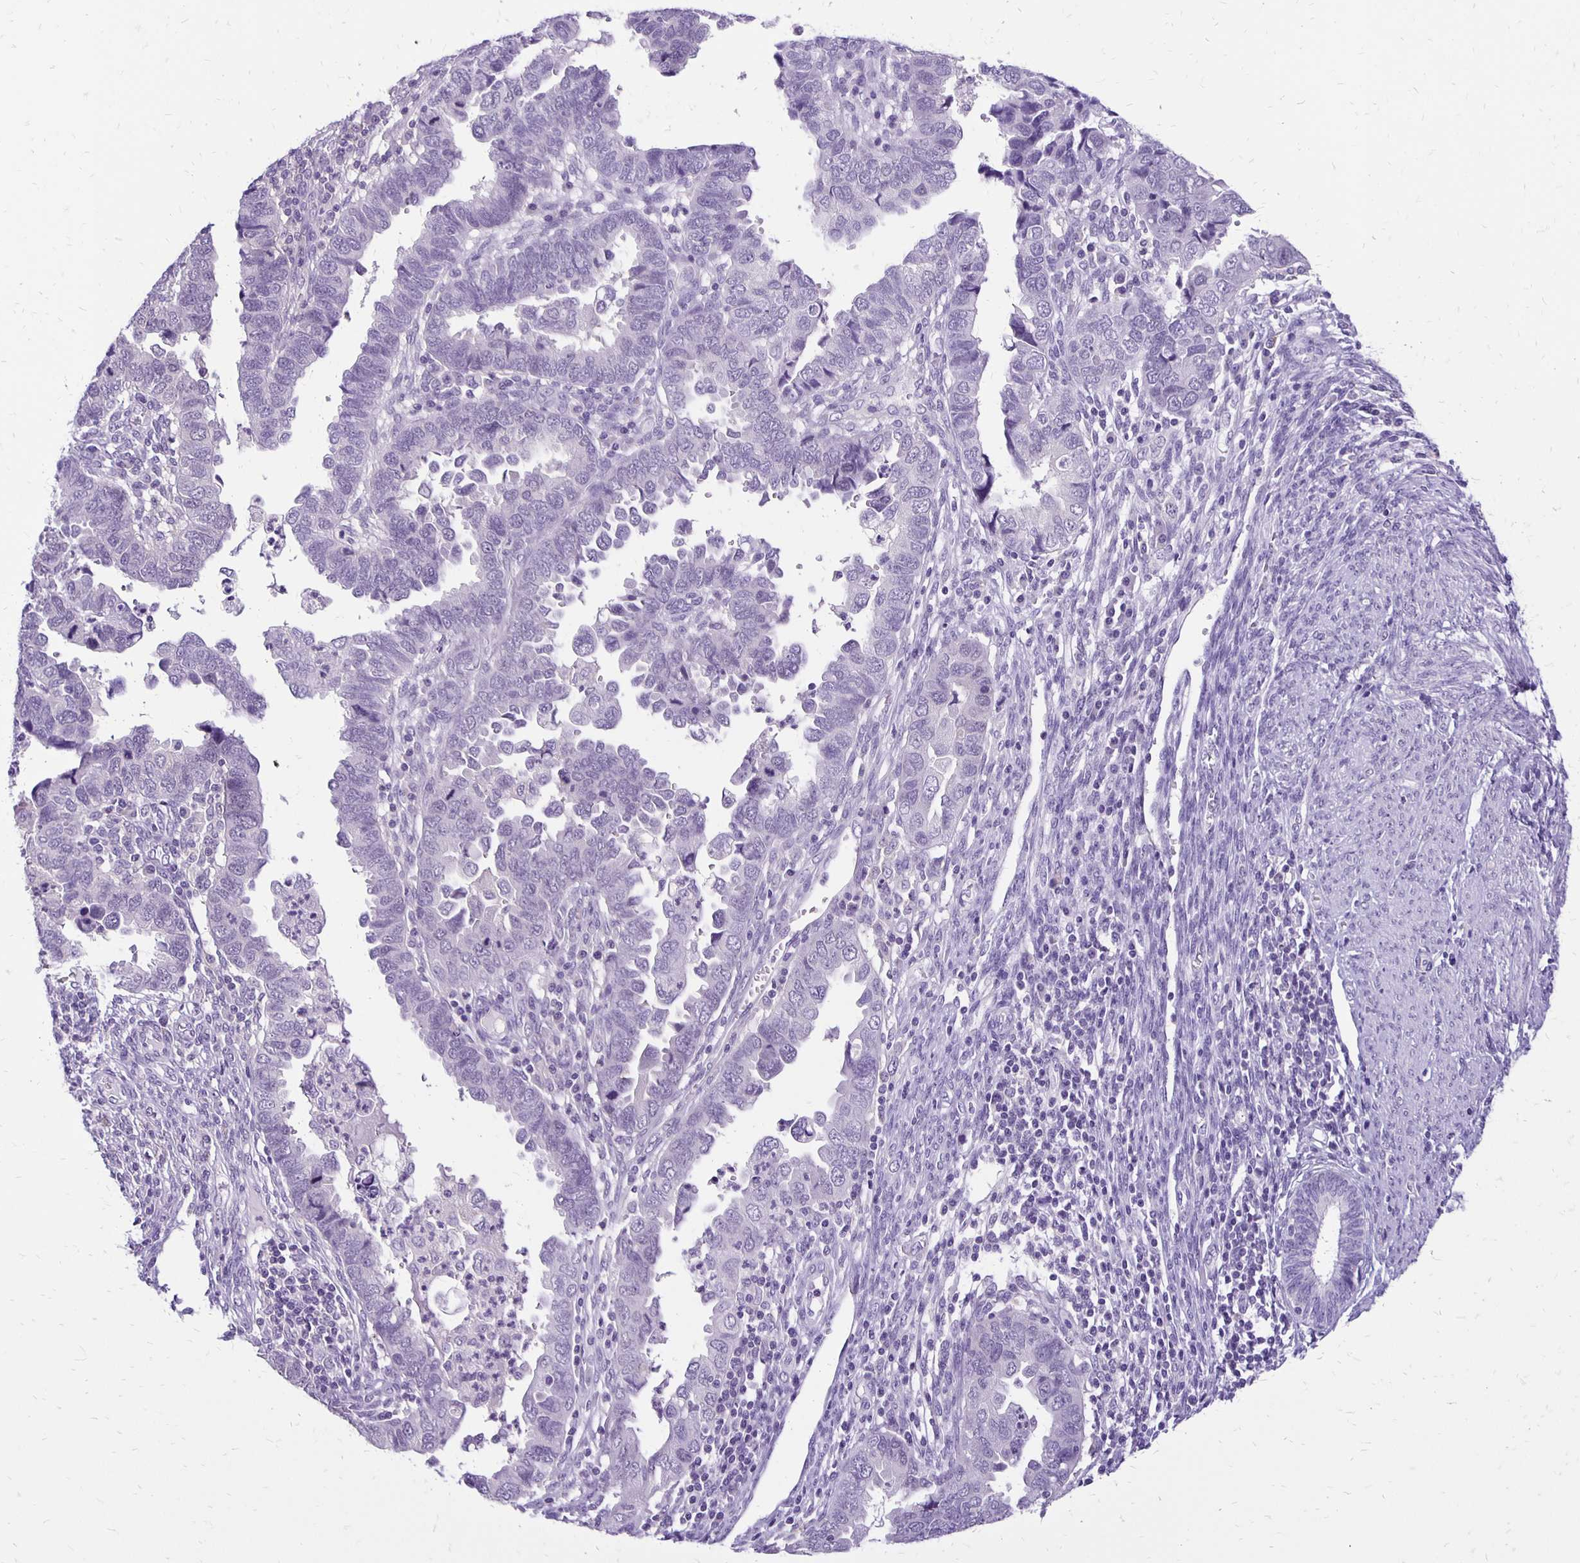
{"staining": {"intensity": "negative", "quantity": "none", "location": "none"}, "tissue": "endometrial cancer", "cell_type": "Tumor cells", "image_type": "cancer", "snomed": [{"axis": "morphology", "description": "Adenocarcinoma, NOS"}, {"axis": "topography", "description": "Endometrium"}], "caption": "Immunohistochemistry (IHC) photomicrograph of neoplastic tissue: endometrial cancer stained with DAB (3,3'-diaminobenzidine) demonstrates no significant protein staining in tumor cells. (Stains: DAB (3,3'-diaminobenzidine) IHC with hematoxylin counter stain, Microscopy: brightfield microscopy at high magnification).", "gene": "ANKRD45", "patient": {"sex": "female", "age": 79}}